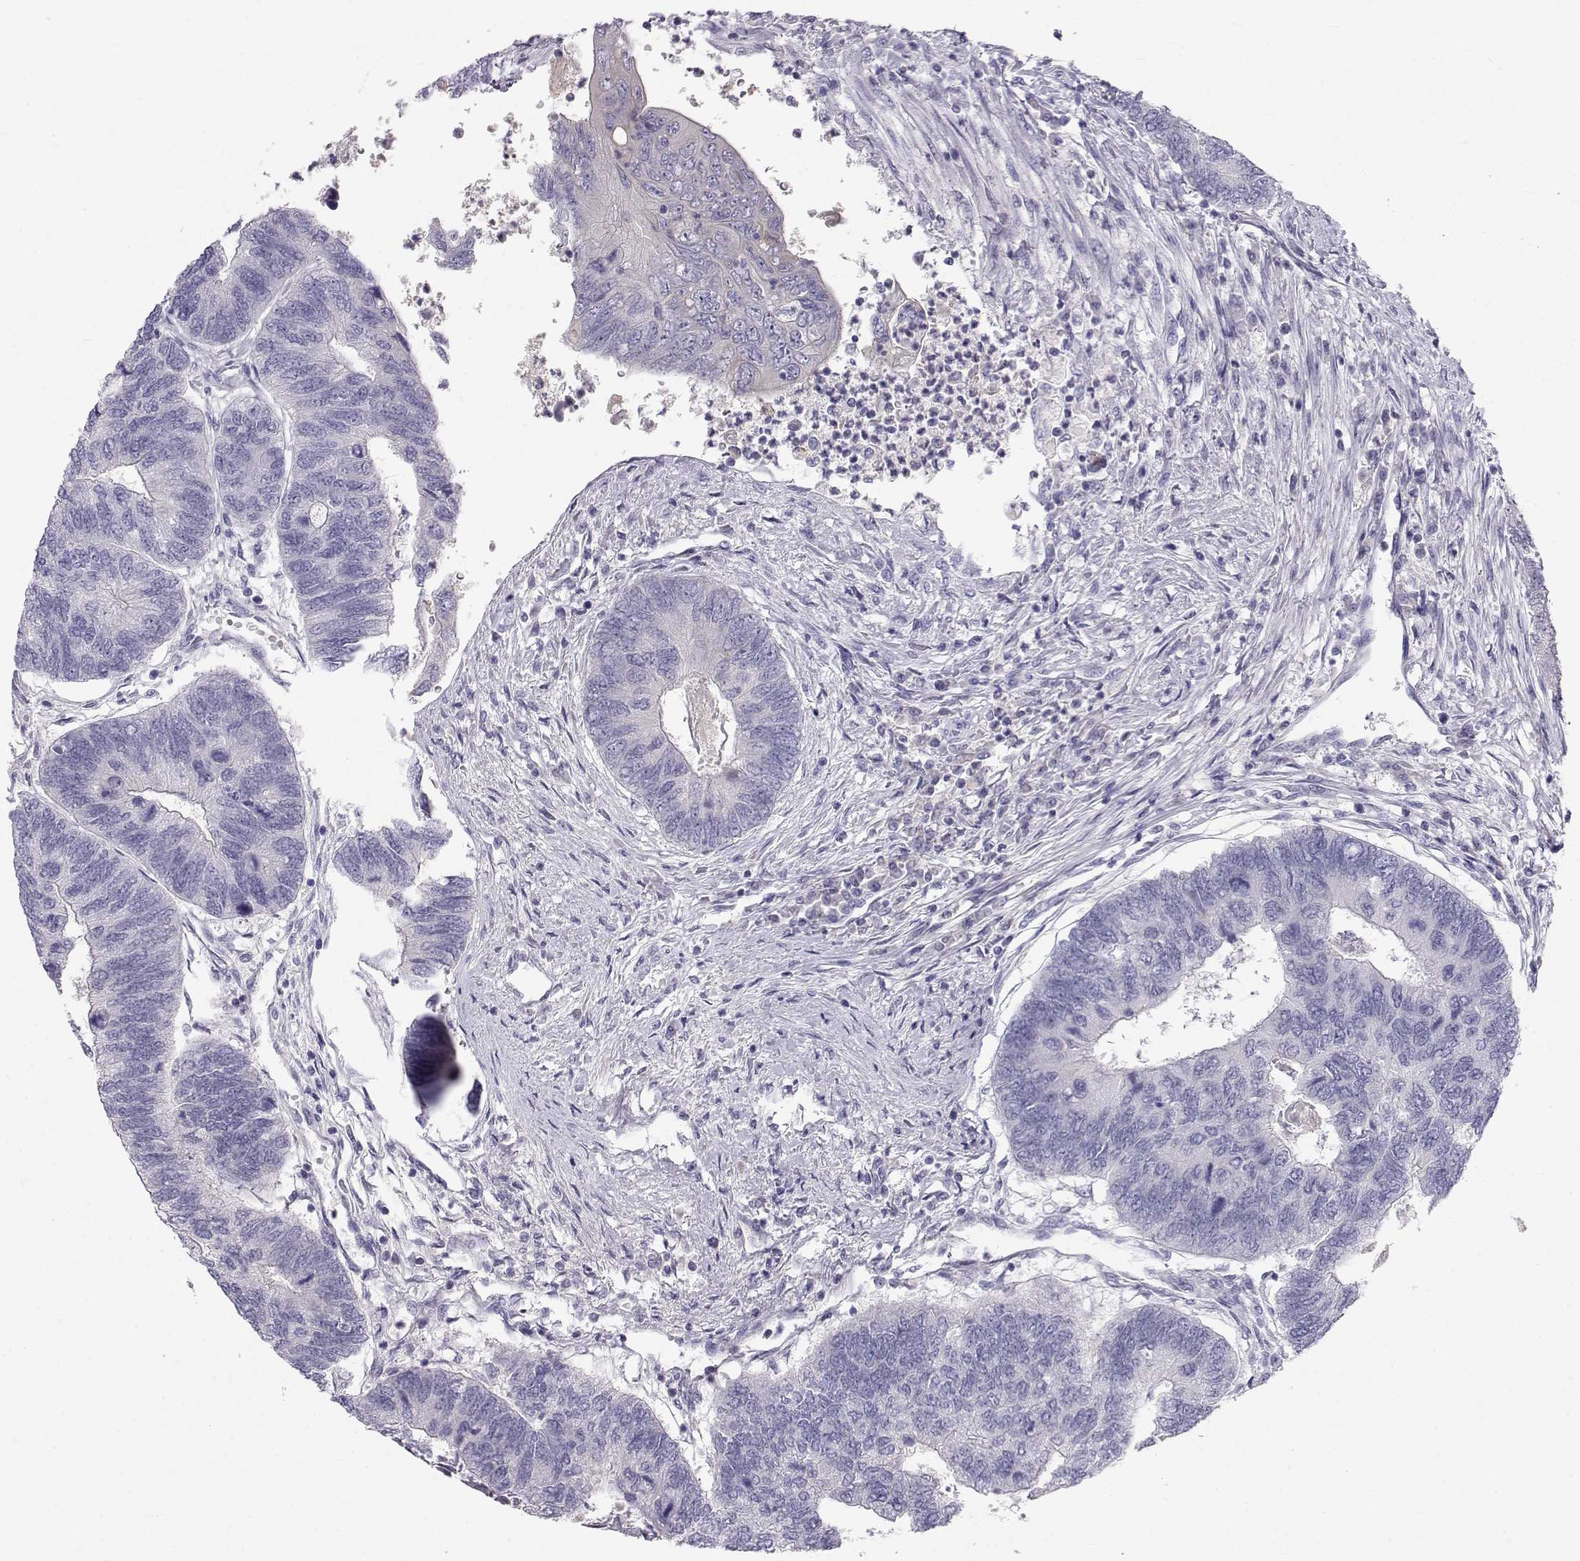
{"staining": {"intensity": "negative", "quantity": "none", "location": "none"}, "tissue": "colorectal cancer", "cell_type": "Tumor cells", "image_type": "cancer", "snomed": [{"axis": "morphology", "description": "Adenocarcinoma, NOS"}, {"axis": "topography", "description": "Colon"}], "caption": "An immunohistochemistry image of adenocarcinoma (colorectal) is shown. There is no staining in tumor cells of adenocarcinoma (colorectal).", "gene": "GPR26", "patient": {"sex": "female", "age": 67}}